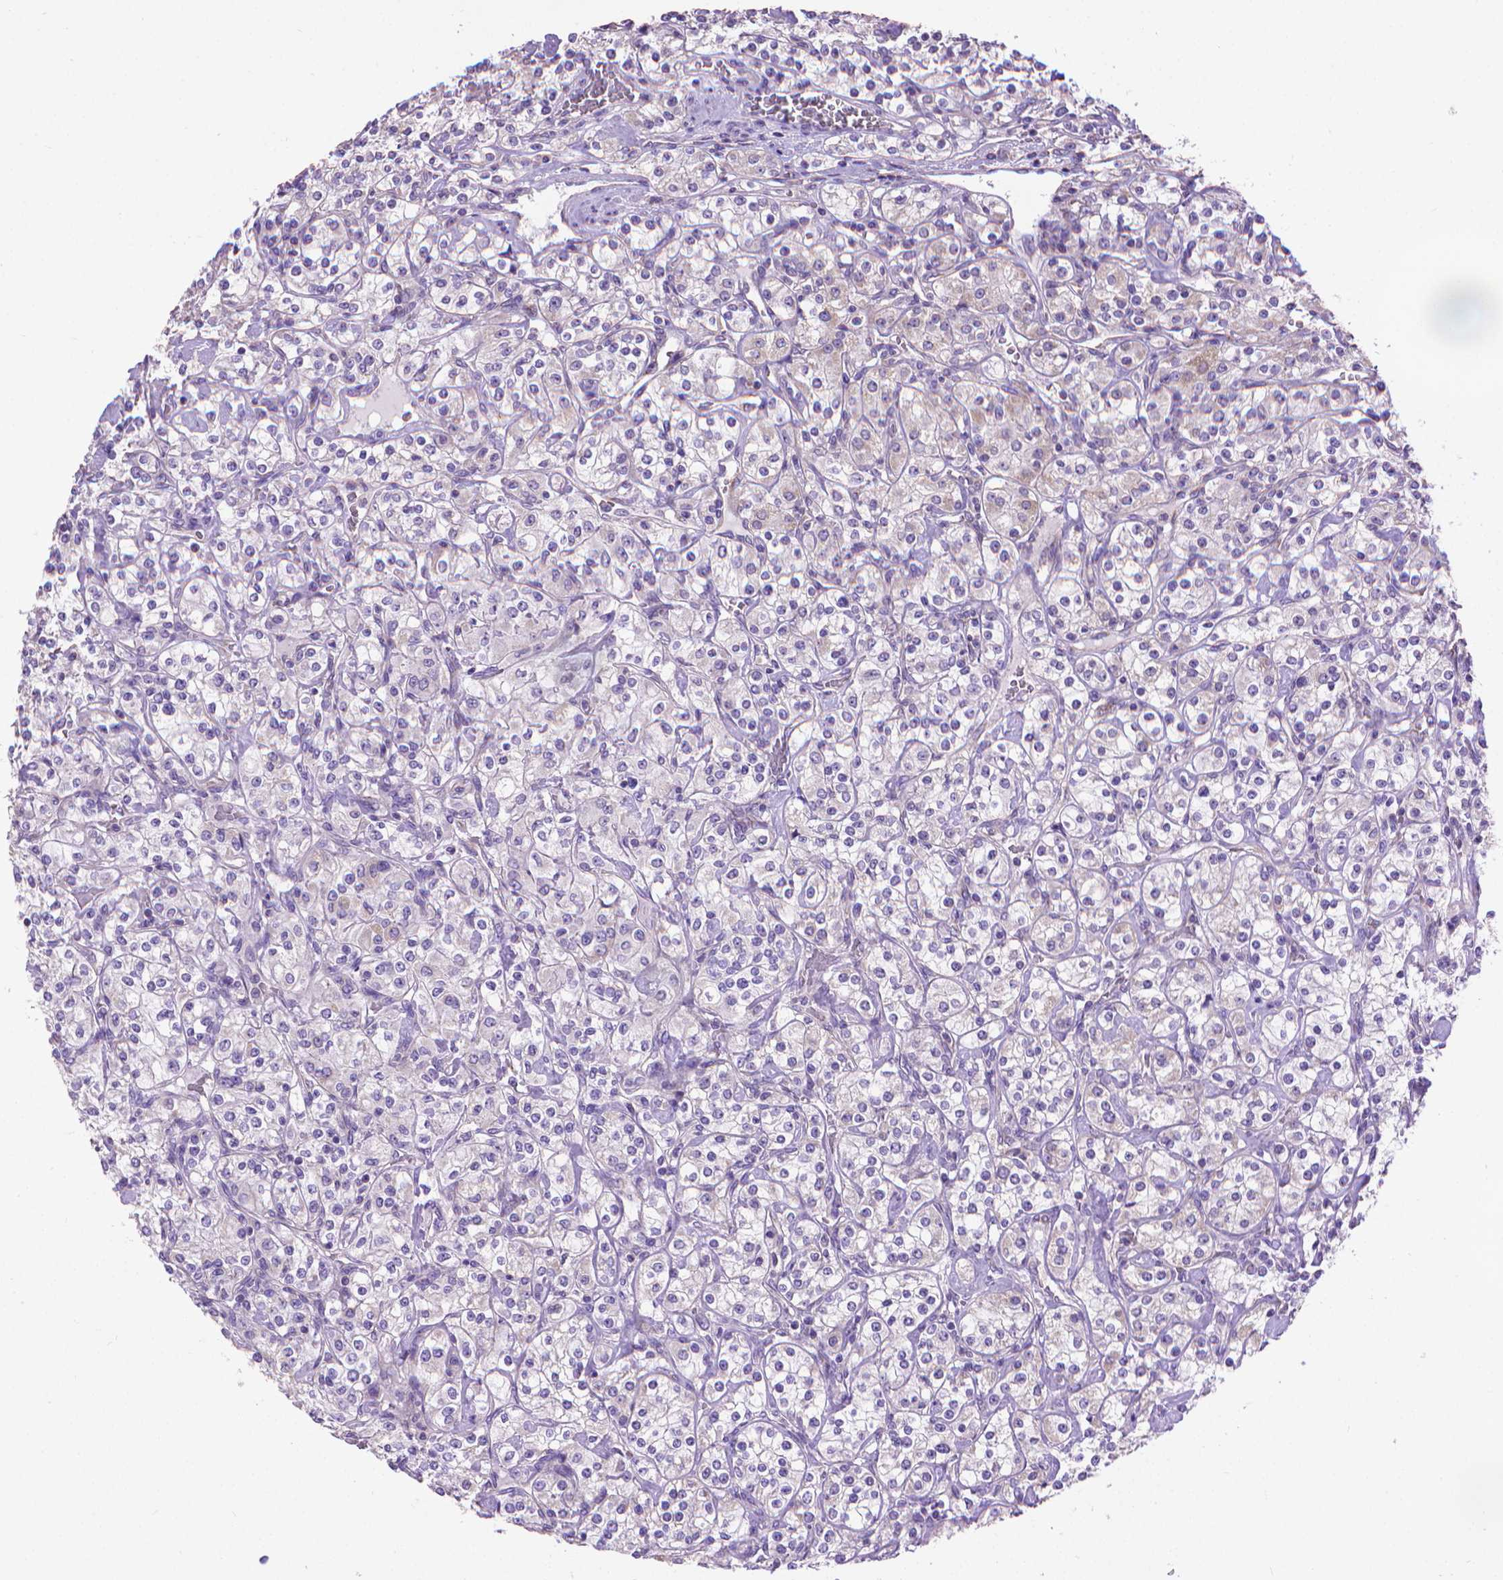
{"staining": {"intensity": "negative", "quantity": "none", "location": "none"}, "tissue": "renal cancer", "cell_type": "Tumor cells", "image_type": "cancer", "snomed": [{"axis": "morphology", "description": "Adenocarcinoma, NOS"}, {"axis": "topography", "description": "Kidney"}], "caption": "High magnification brightfield microscopy of renal cancer (adenocarcinoma) stained with DAB (brown) and counterstained with hematoxylin (blue): tumor cells show no significant positivity.", "gene": "SYN1", "patient": {"sex": "male", "age": 77}}